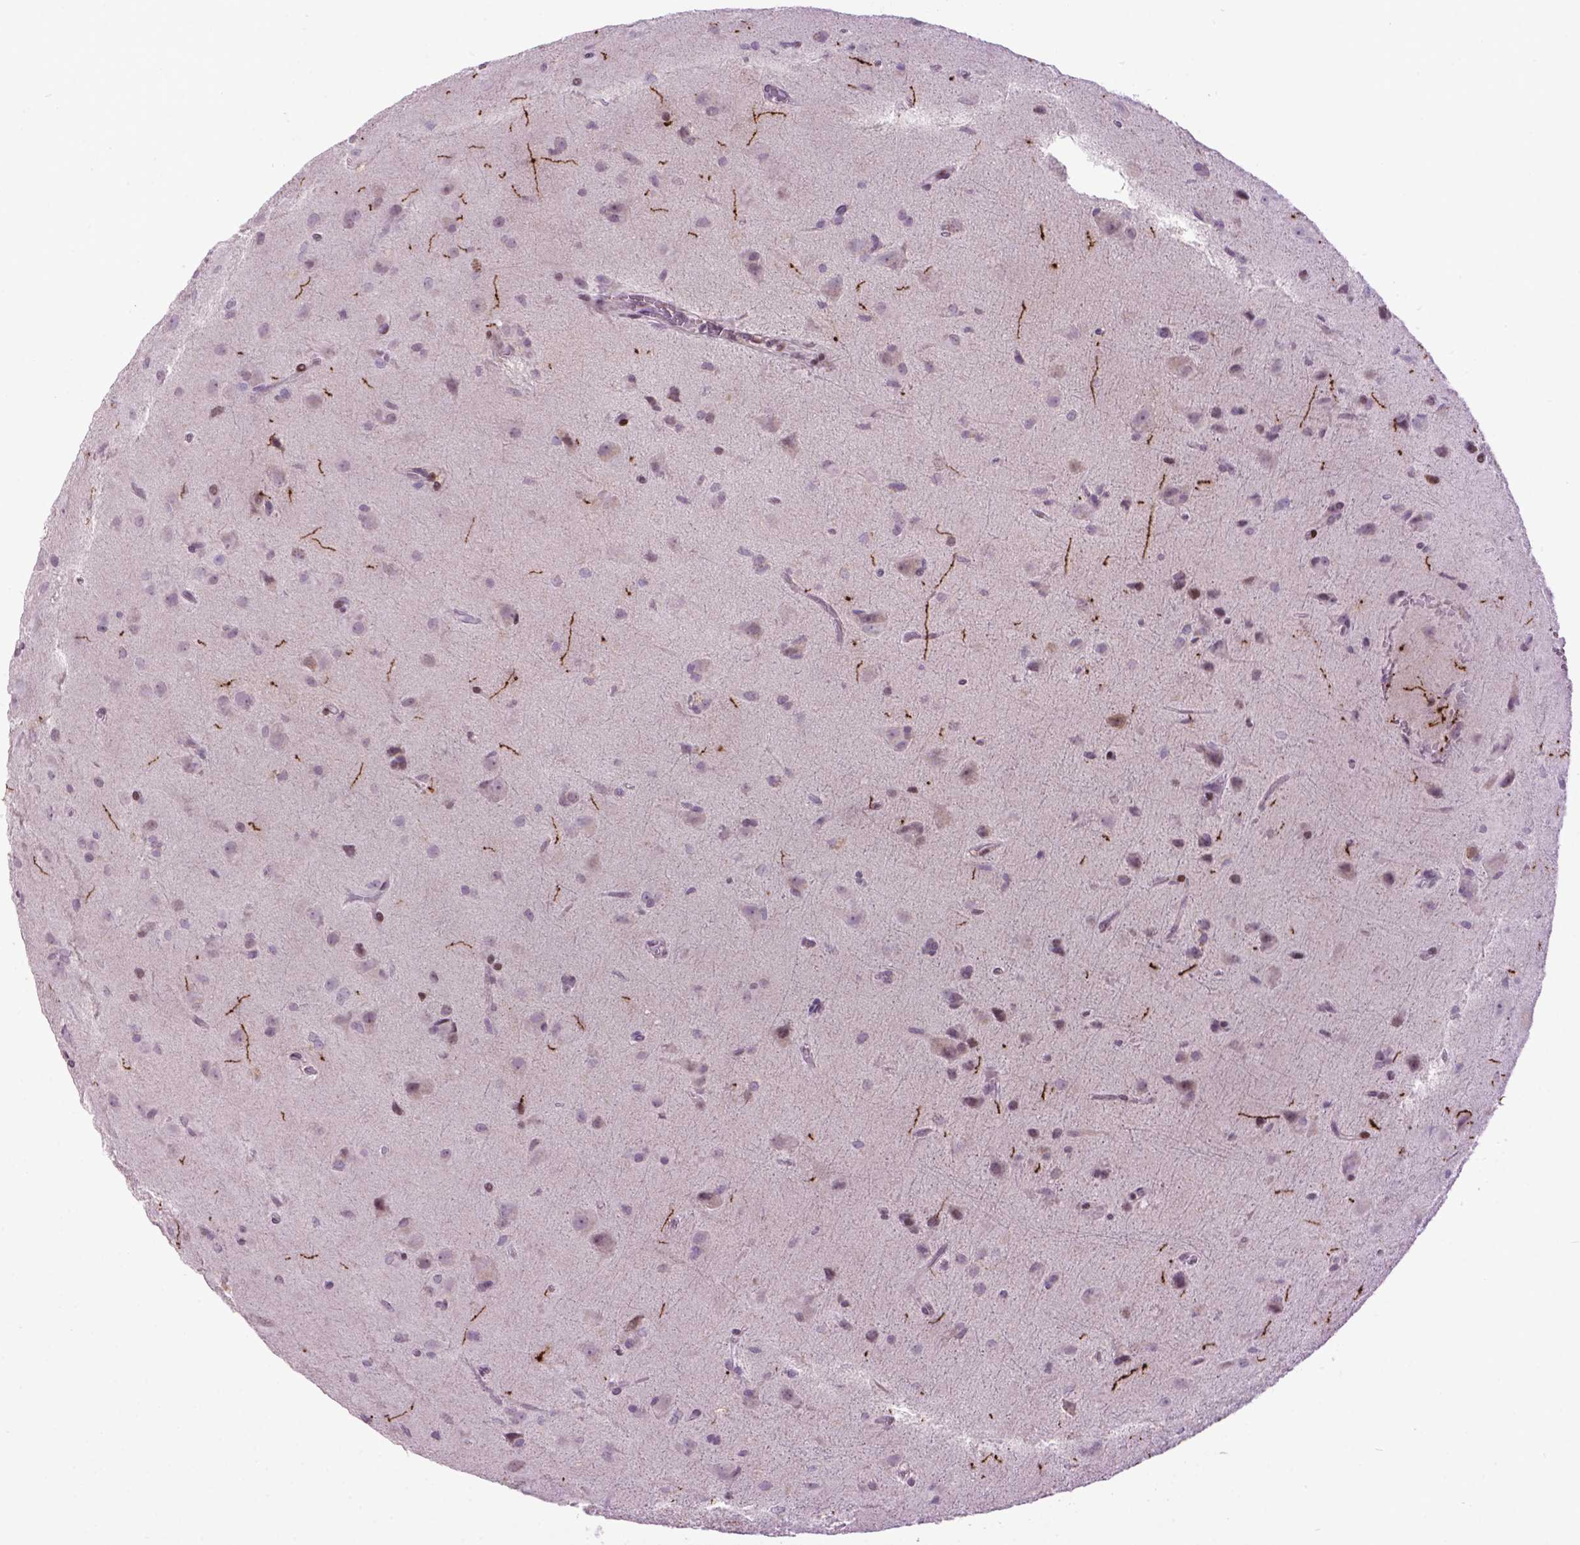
{"staining": {"intensity": "negative", "quantity": "none", "location": "none"}, "tissue": "glioma", "cell_type": "Tumor cells", "image_type": "cancer", "snomed": [{"axis": "morphology", "description": "Glioma, malignant, Low grade"}, {"axis": "topography", "description": "Brain"}], "caption": "Immunohistochemistry of glioma reveals no expression in tumor cells.", "gene": "TH", "patient": {"sex": "male", "age": 58}}